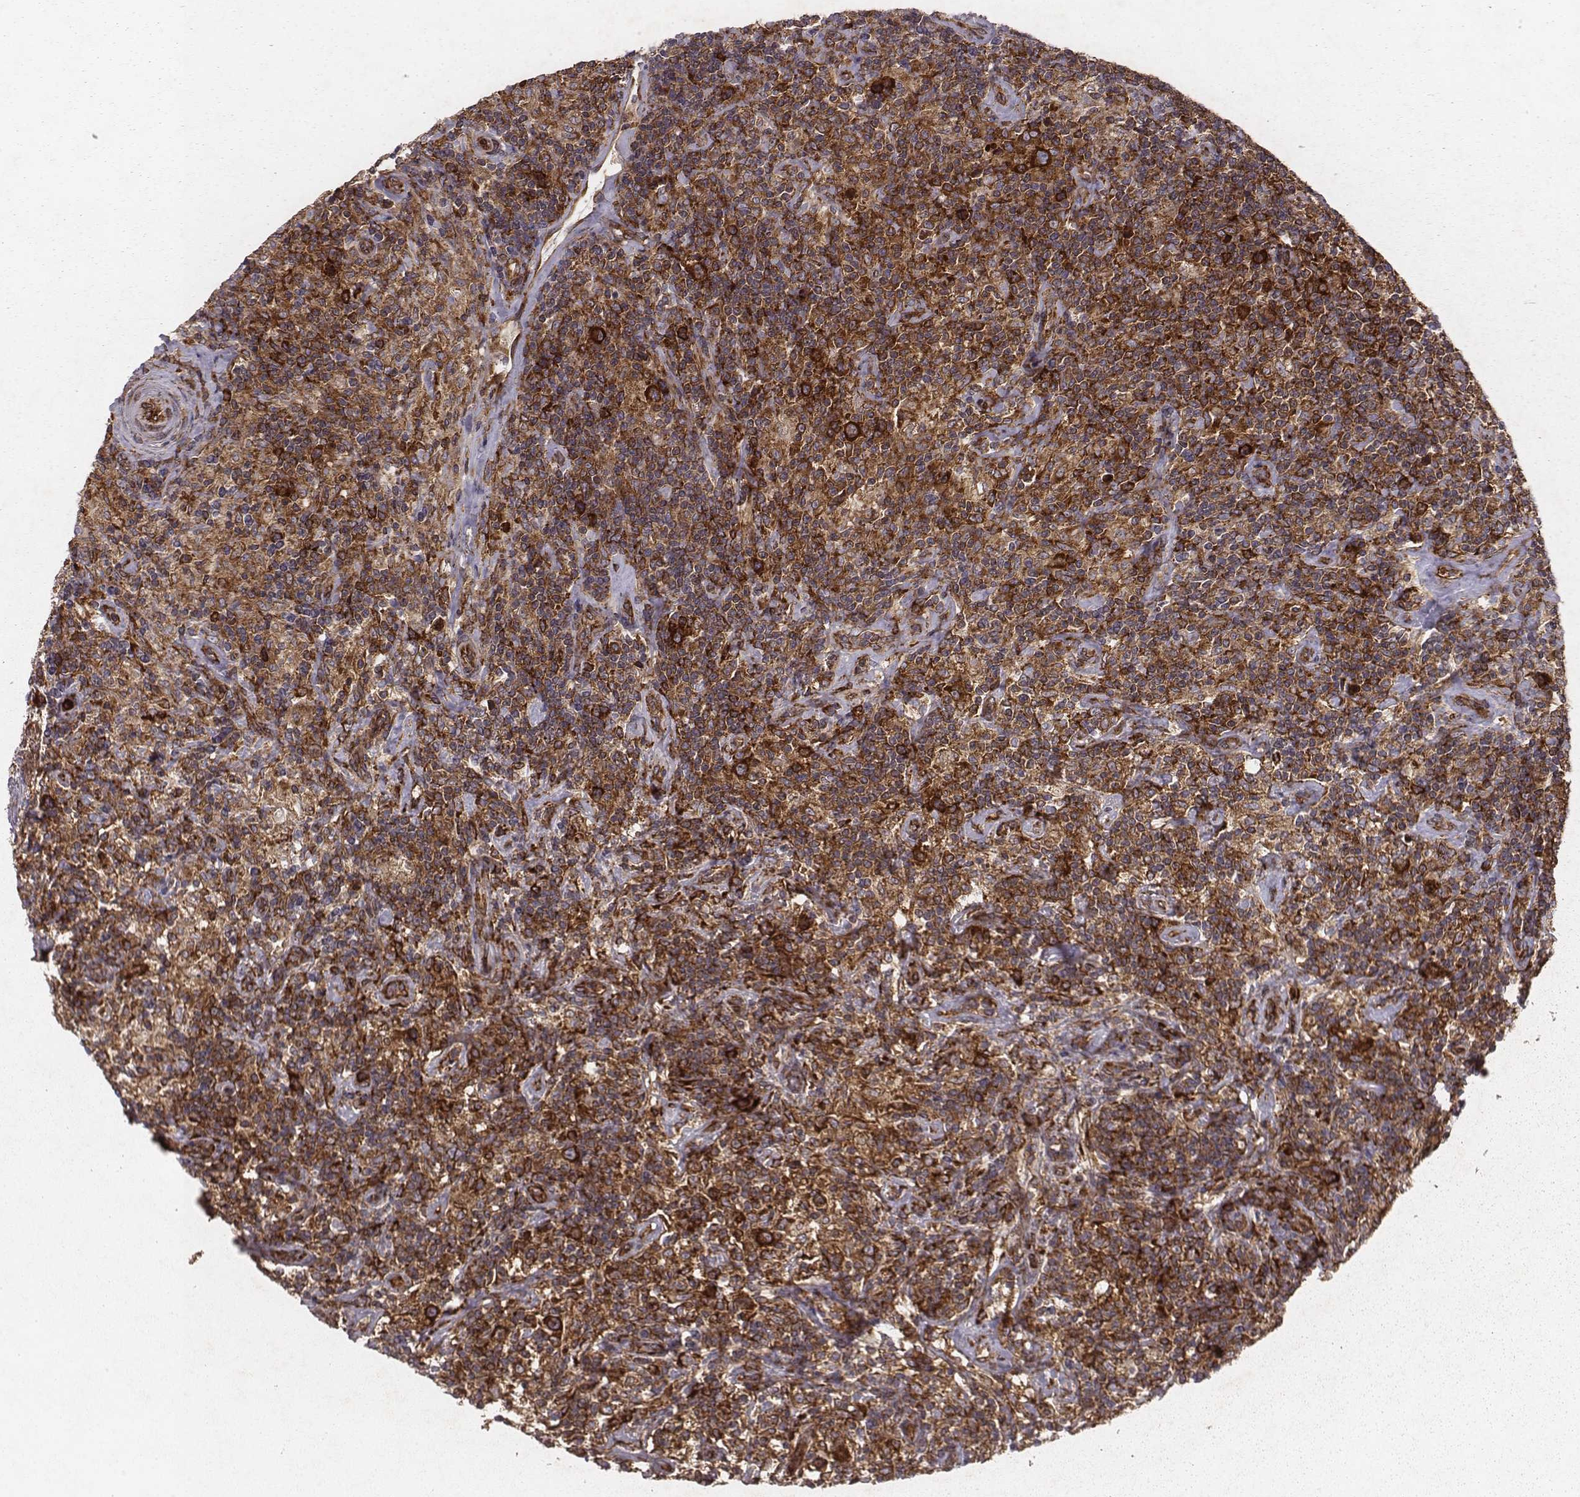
{"staining": {"intensity": "strong", "quantity": ">75%", "location": "cytoplasmic/membranous"}, "tissue": "lymphoma", "cell_type": "Tumor cells", "image_type": "cancer", "snomed": [{"axis": "morphology", "description": "Hodgkin's disease, NOS"}, {"axis": "topography", "description": "Lymph node"}], "caption": "Immunohistochemistry (IHC) of human lymphoma reveals high levels of strong cytoplasmic/membranous staining in about >75% of tumor cells.", "gene": "TXLNA", "patient": {"sex": "male", "age": 70}}